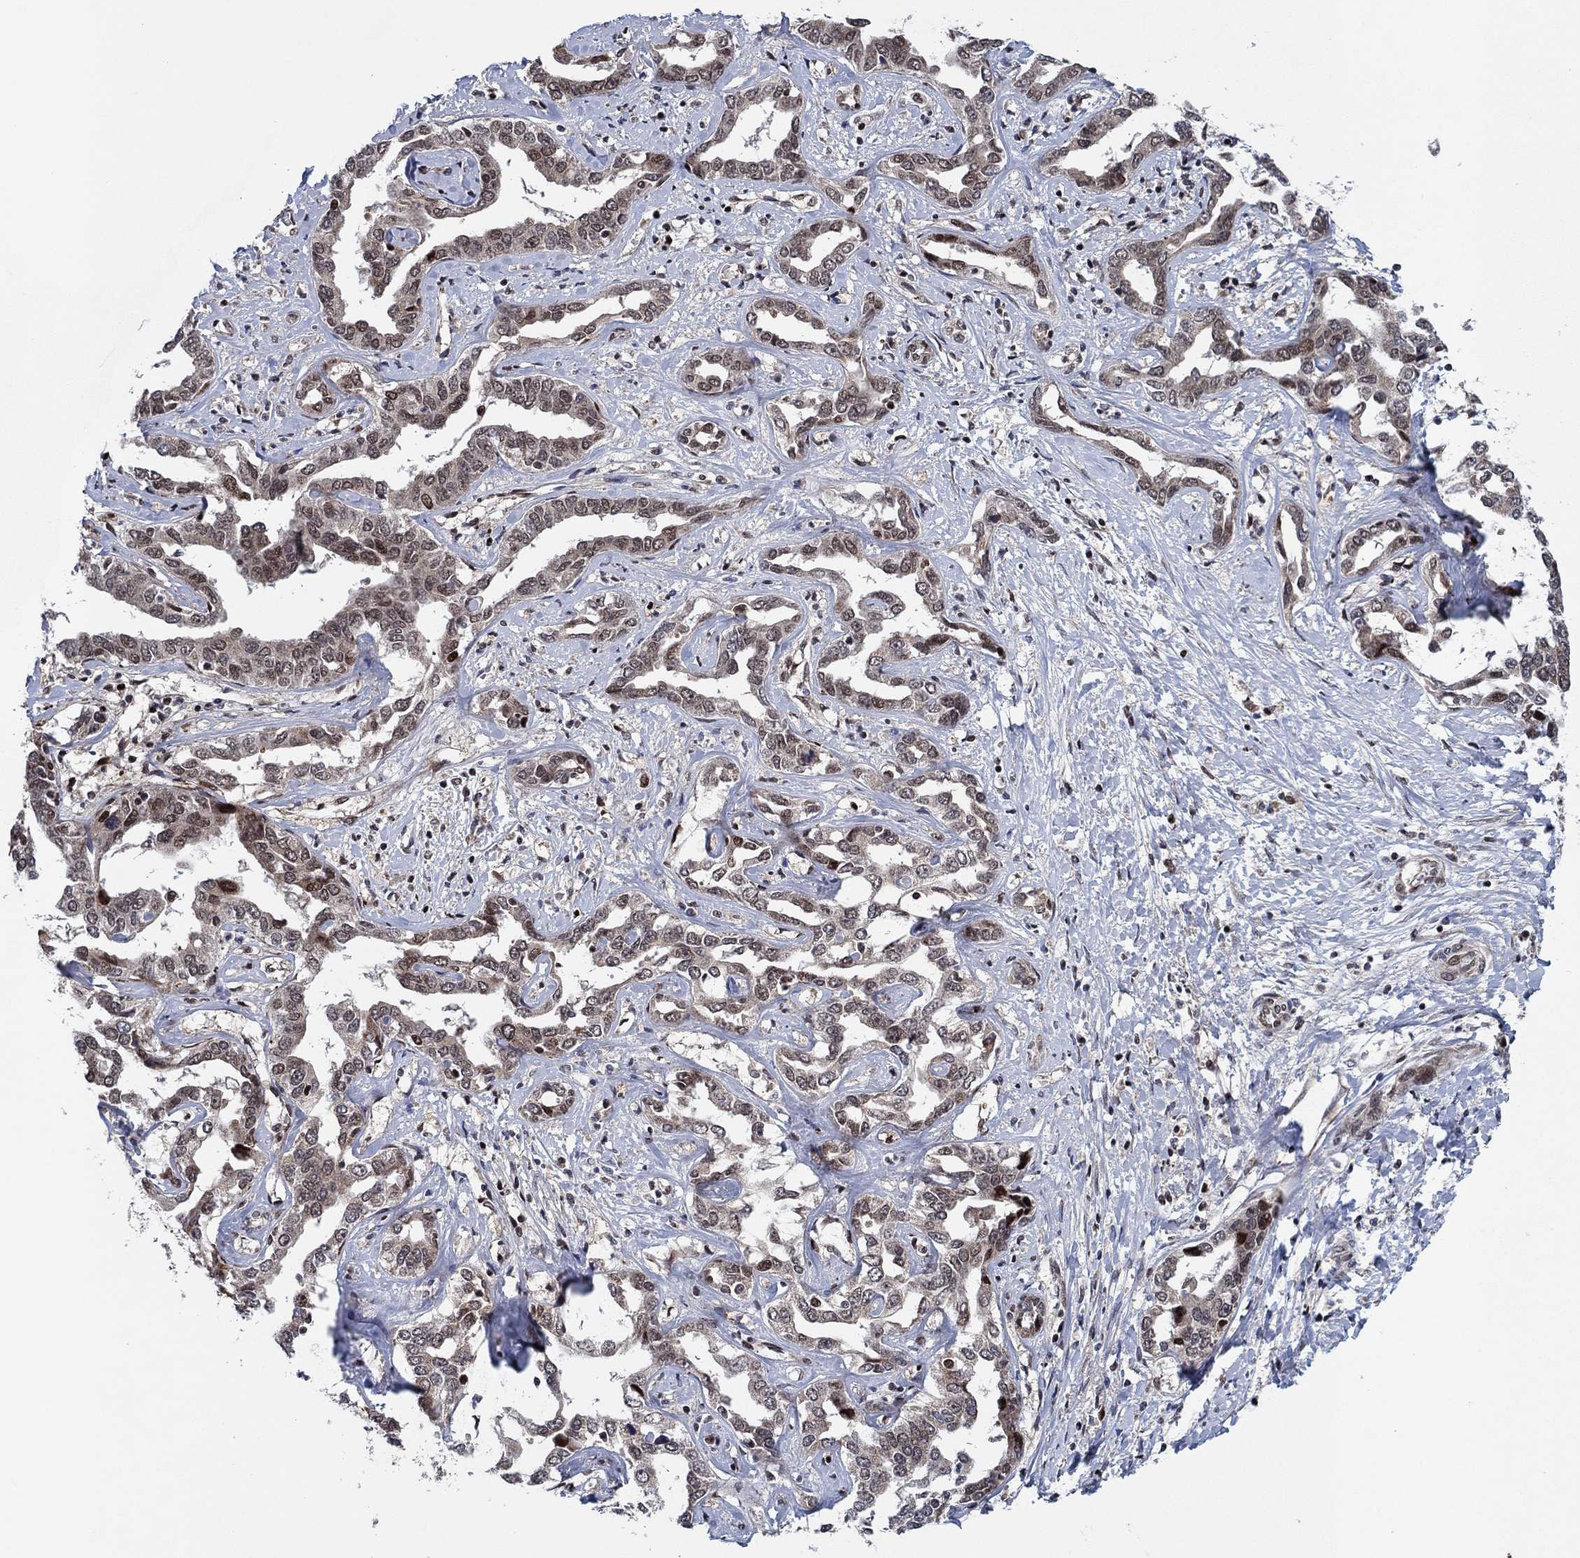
{"staining": {"intensity": "strong", "quantity": "<25%", "location": "nuclear"}, "tissue": "liver cancer", "cell_type": "Tumor cells", "image_type": "cancer", "snomed": [{"axis": "morphology", "description": "Cholangiocarcinoma"}, {"axis": "topography", "description": "Liver"}], "caption": "Human liver cancer (cholangiocarcinoma) stained with a brown dye demonstrates strong nuclear positive staining in about <25% of tumor cells.", "gene": "PRICKLE4", "patient": {"sex": "male", "age": 59}}